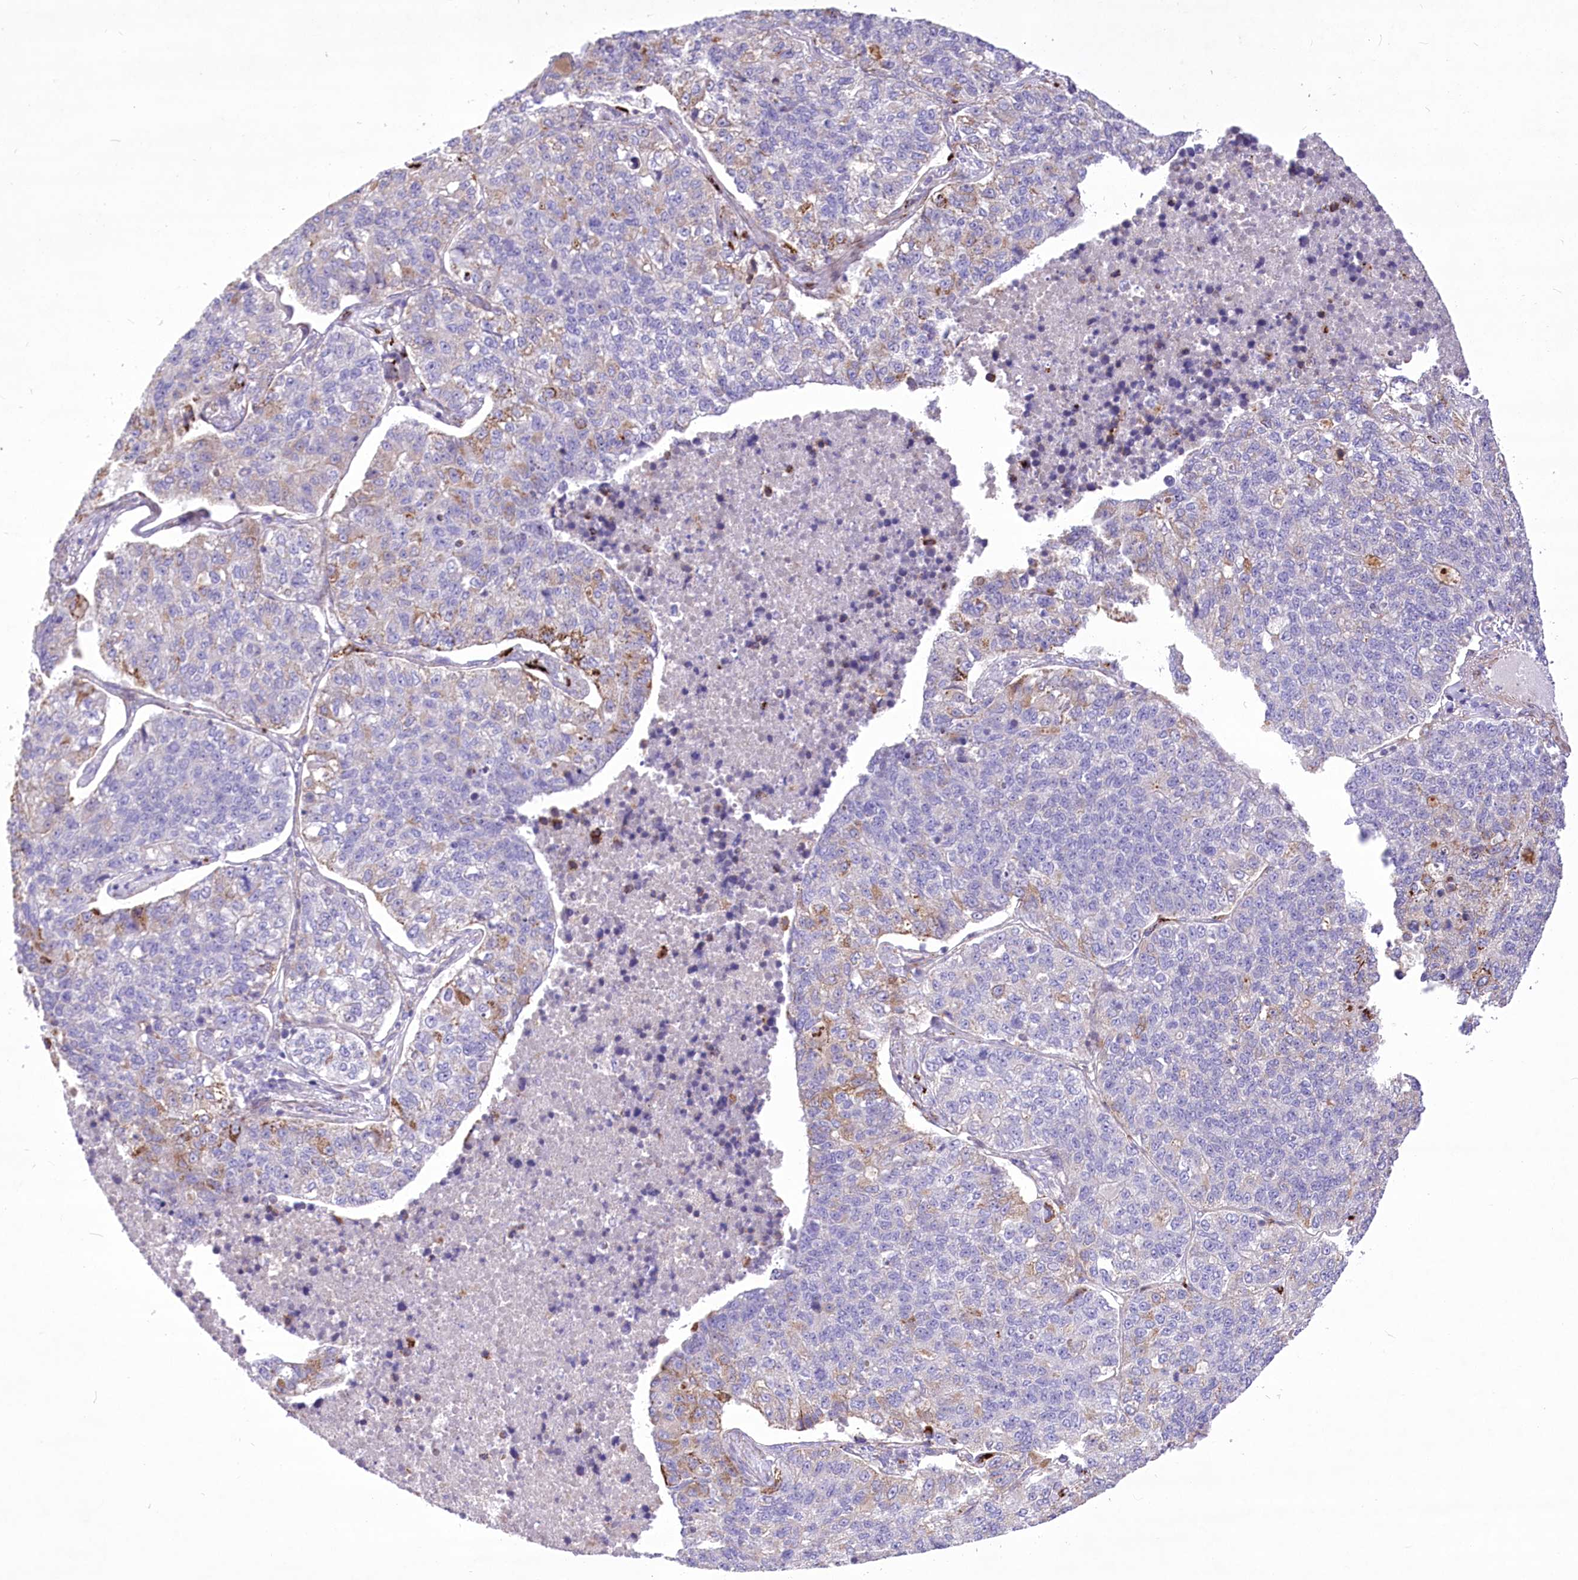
{"staining": {"intensity": "weak", "quantity": "<25%", "location": "cytoplasmic/membranous"}, "tissue": "lung cancer", "cell_type": "Tumor cells", "image_type": "cancer", "snomed": [{"axis": "morphology", "description": "Adenocarcinoma, NOS"}, {"axis": "topography", "description": "Lung"}], "caption": "Immunohistochemistry histopathology image of neoplastic tissue: lung cancer stained with DAB displays no significant protein positivity in tumor cells.", "gene": "ANGPTL3", "patient": {"sex": "male", "age": 49}}